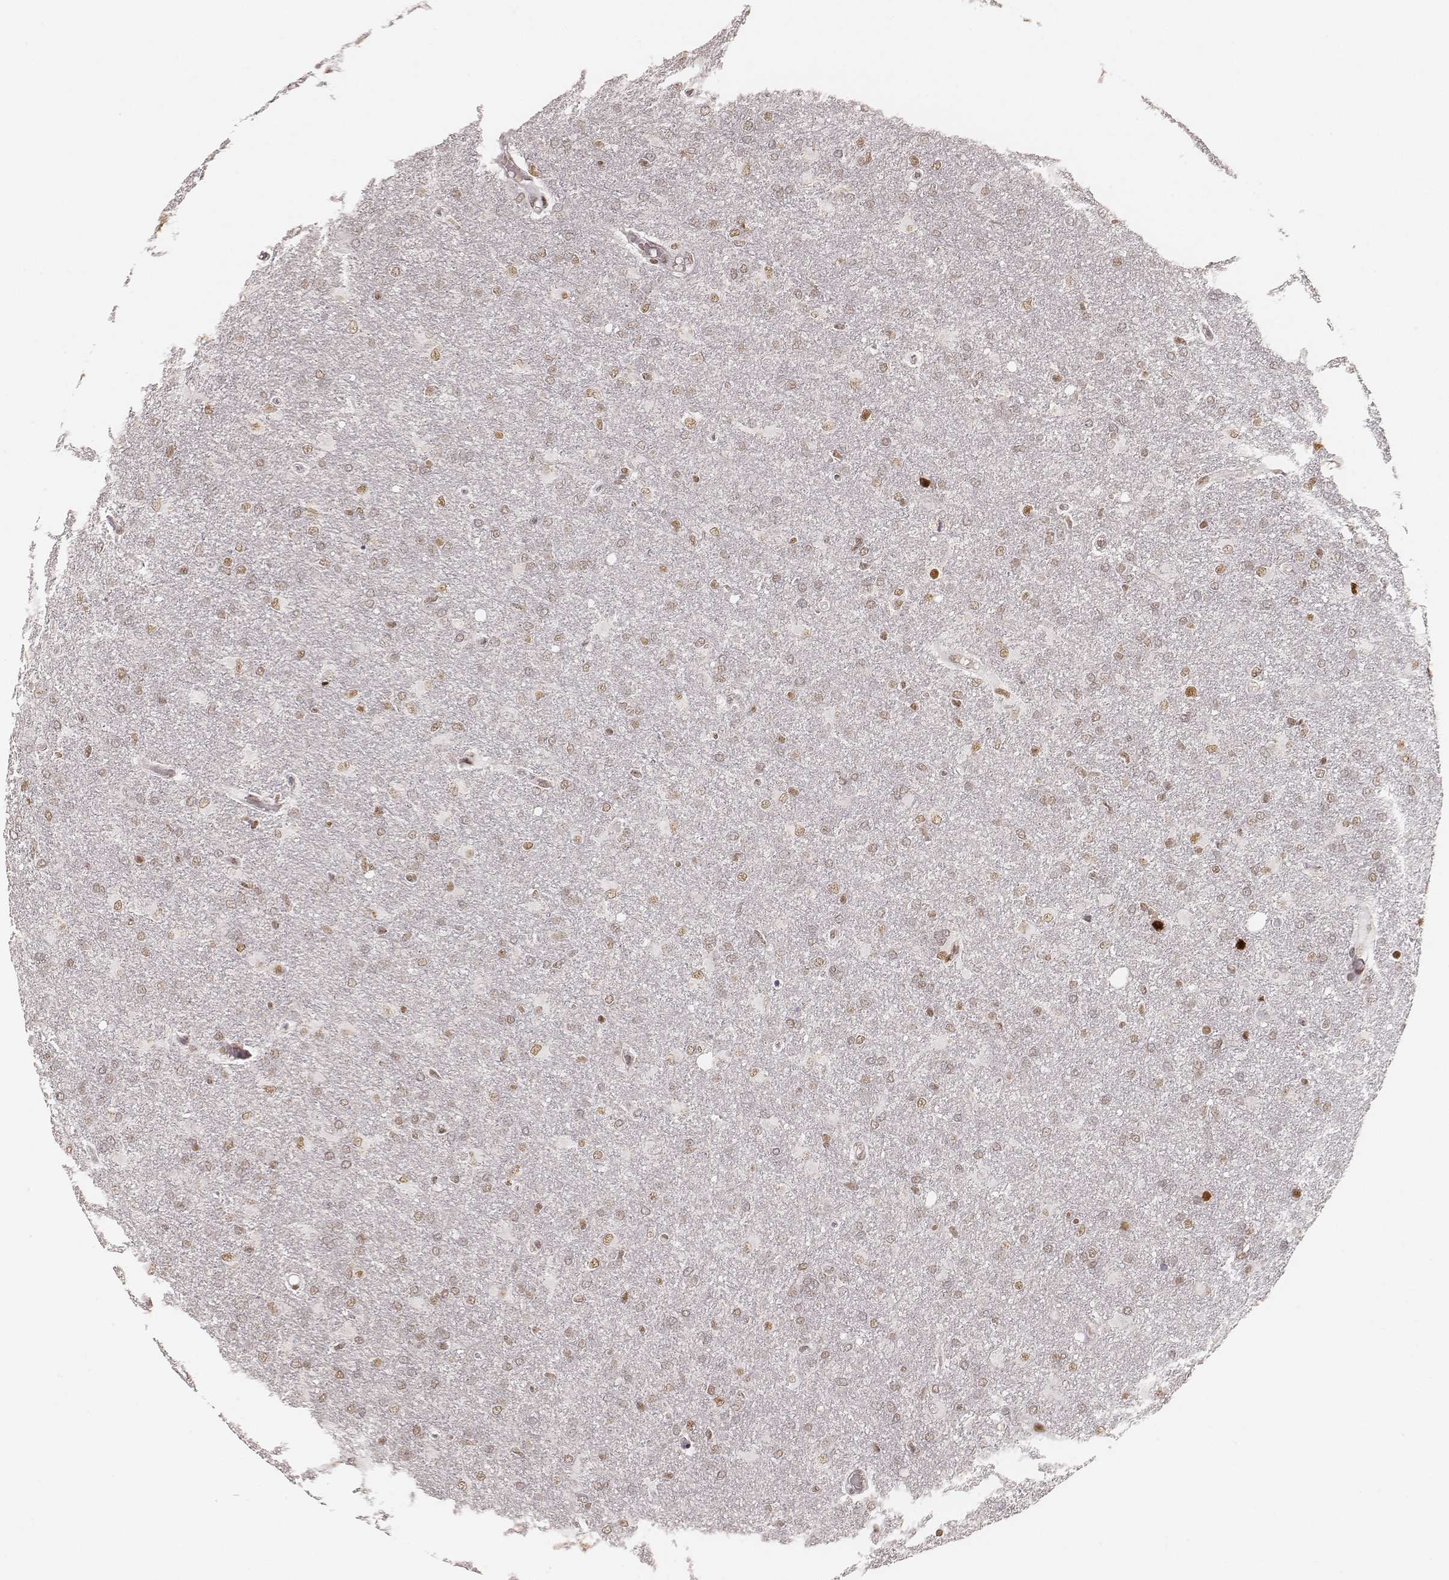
{"staining": {"intensity": "weak", "quantity": ">75%", "location": "nuclear"}, "tissue": "glioma", "cell_type": "Tumor cells", "image_type": "cancer", "snomed": [{"axis": "morphology", "description": "Glioma, malignant, High grade"}, {"axis": "topography", "description": "Brain"}], "caption": "This micrograph demonstrates immunohistochemistry staining of glioma, with low weak nuclear expression in about >75% of tumor cells.", "gene": "HNRNPC", "patient": {"sex": "male", "age": 68}}